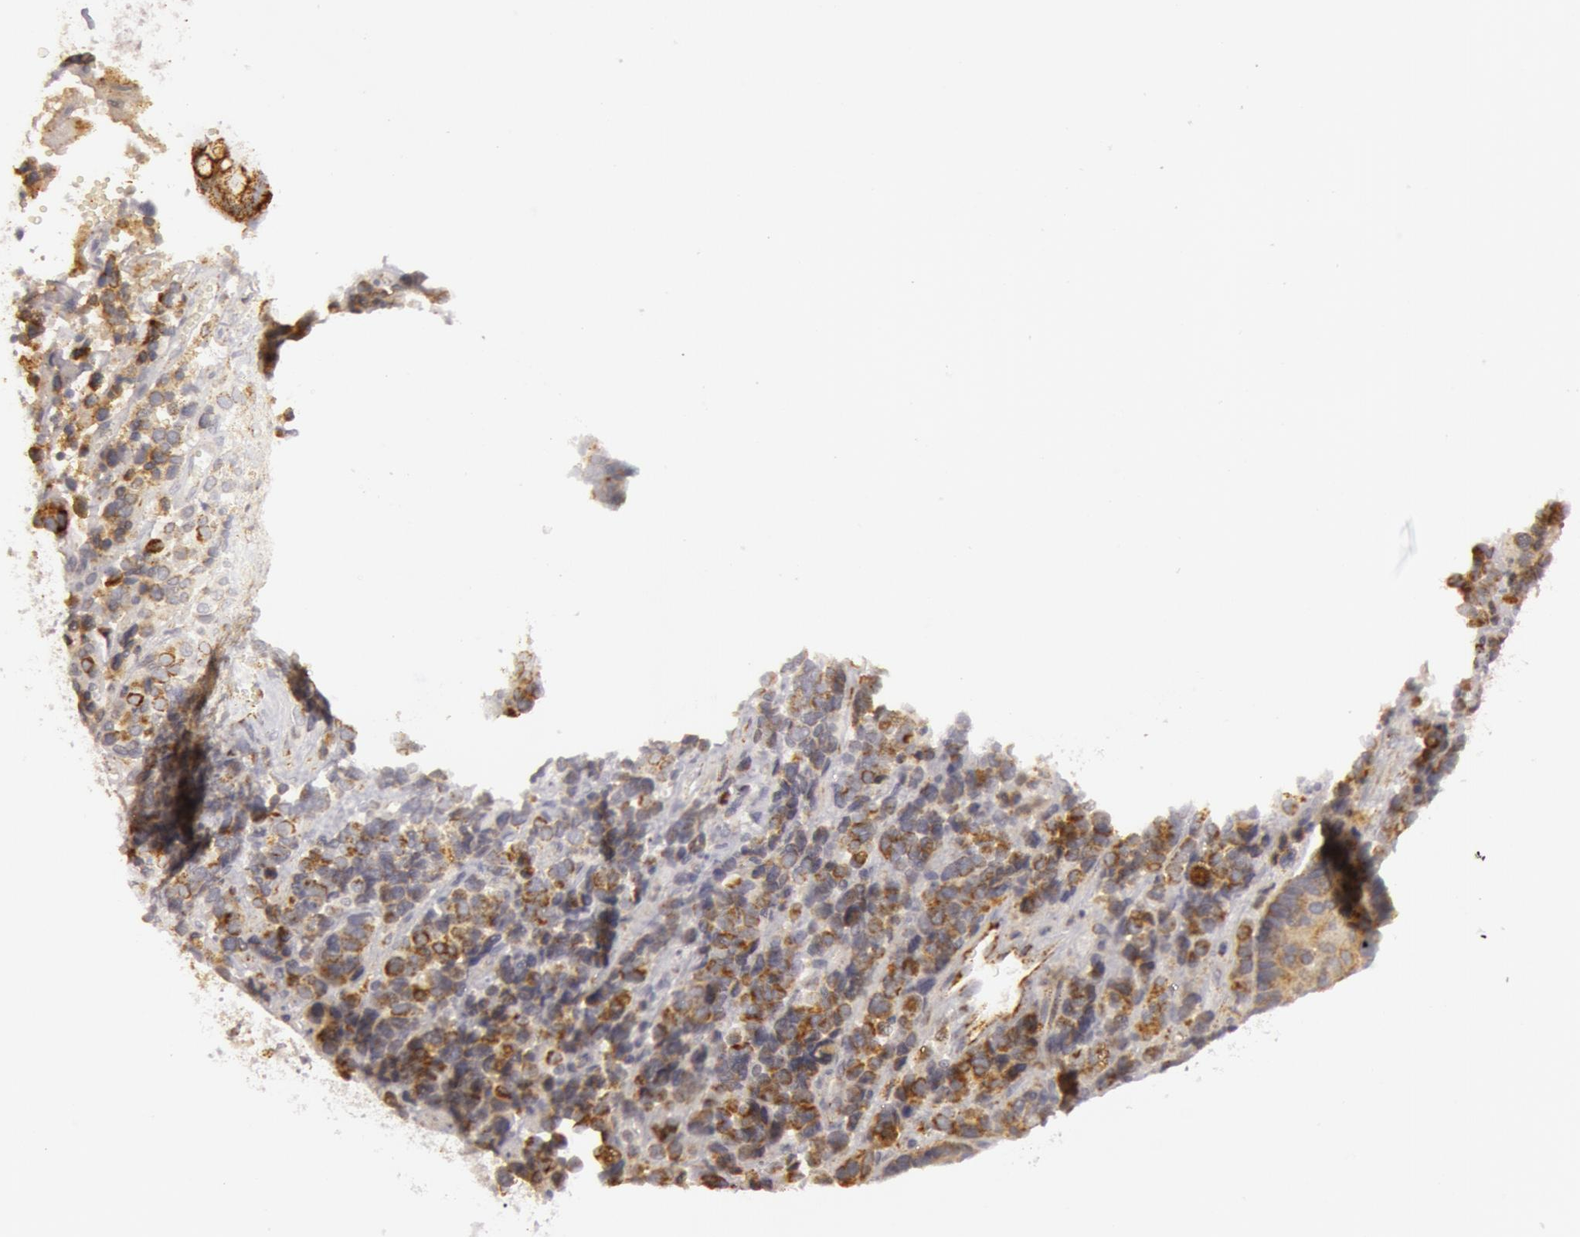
{"staining": {"intensity": "moderate", "quantity": ">75%", "location": "cytoplasmic/membranous"}, "tissue": "stomach cancer", "cell_type": "Tumor cells", "image_type": "cancer", "snomed": [{"axis": "morphology", "description": "Adenocarcinoma, NOS"}, {"axis": "topography", "description": "Stomach, upper"}], "caption": "An image of adenocarcinoma (stomach) stained for a protein displays moderate cytoplasmic/membranous brown staining in tumor cells. The protein is stained brown, and the nuclei are stained in blue (DAB (3,3'-diaminobenzidine) IHC with brightfield microscopy, high magnification).", "gene": "C7", "patient": {"sex": "male", "age": 71}}